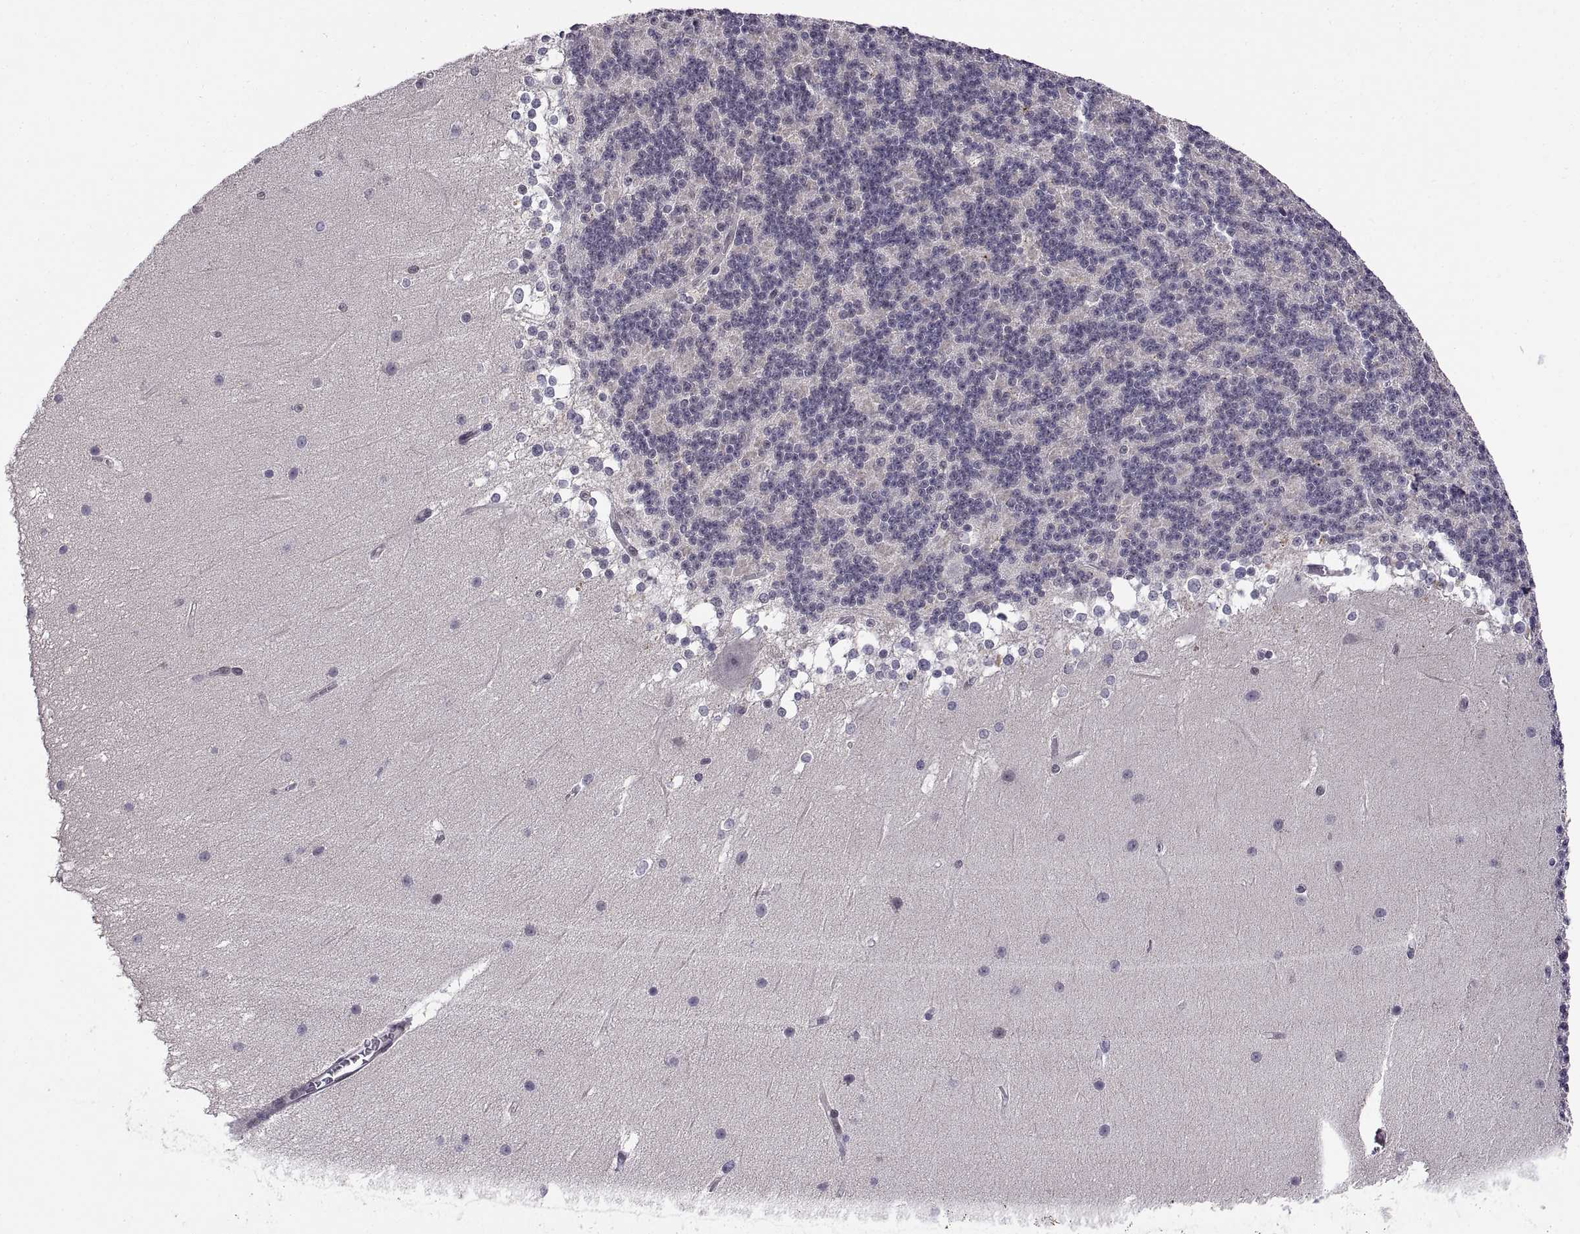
{"staining": {"intensity": "negative", "quantity": "none", "location": "none"}, "tissue": "cerebellum", "cell_type": "Cells in granular layer", "image_type": "normal", "snomed": [{"axis": "morphology", "description": "Normal tissue, NOS"}, {"axis": "topography", "description": "Cerebellum"}], "caption": "Micrograph shows no significant protein staining in cells in granular layer of benign cerebellum.", "gene": "CHFR", "patient": {"sex": "female", "age": 19}}